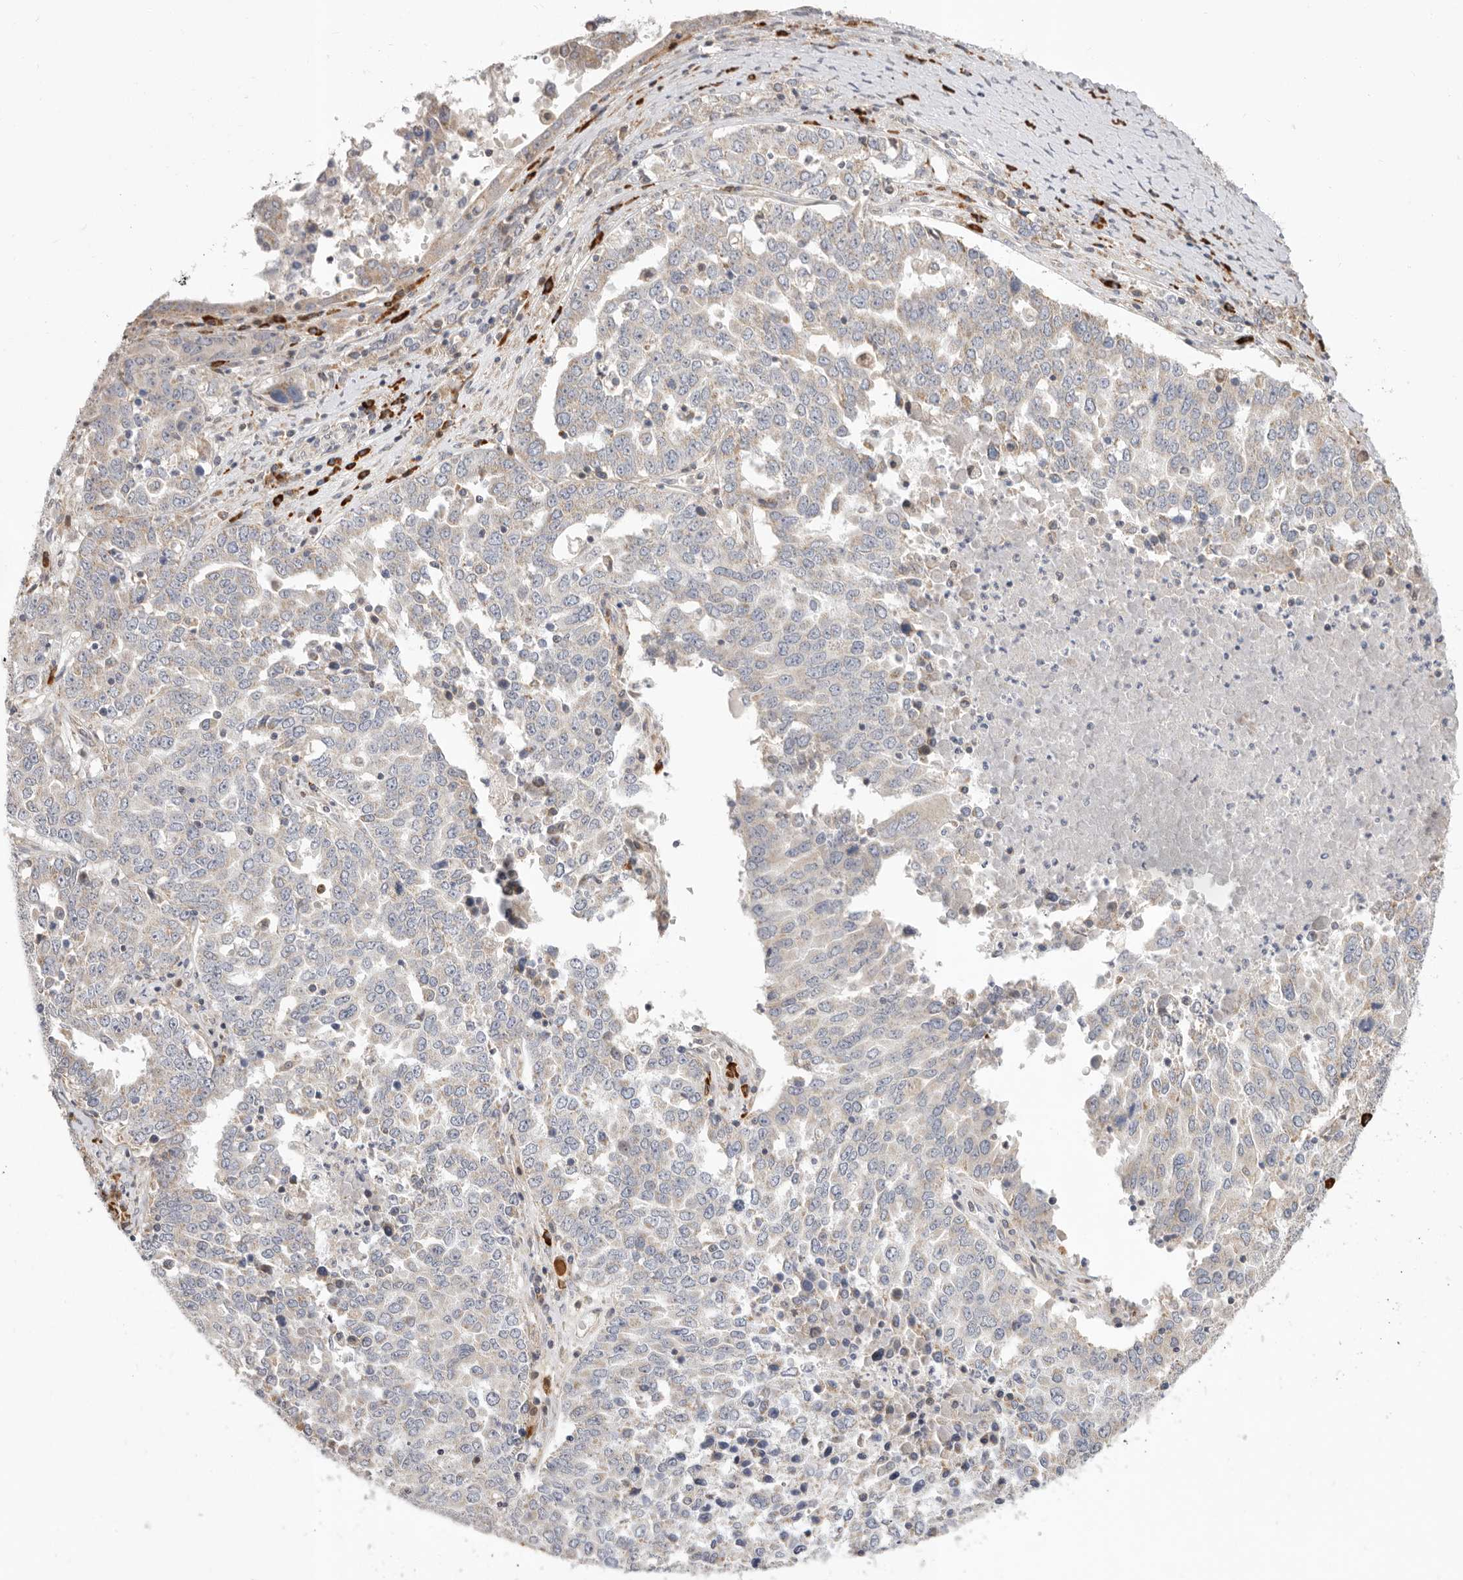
{"staining": {"intensity": "negative", "quantity": "none", "location": "none"}, "tissue": "ovarian cancer", "cell_type": "Tumor cells", "image_type": "cancer", "snomed": [{"axis": "morphology", "description": "Carcinoma, endometroid"}, {"axis": "topography", "description": "Ovary"}], "caption": "A histopathology image of ovarian cancer stained for a protein reveals no brown staining in tumor cells.", "gene": "USH1C", "patient": {"sex": "female", "age": 62}}